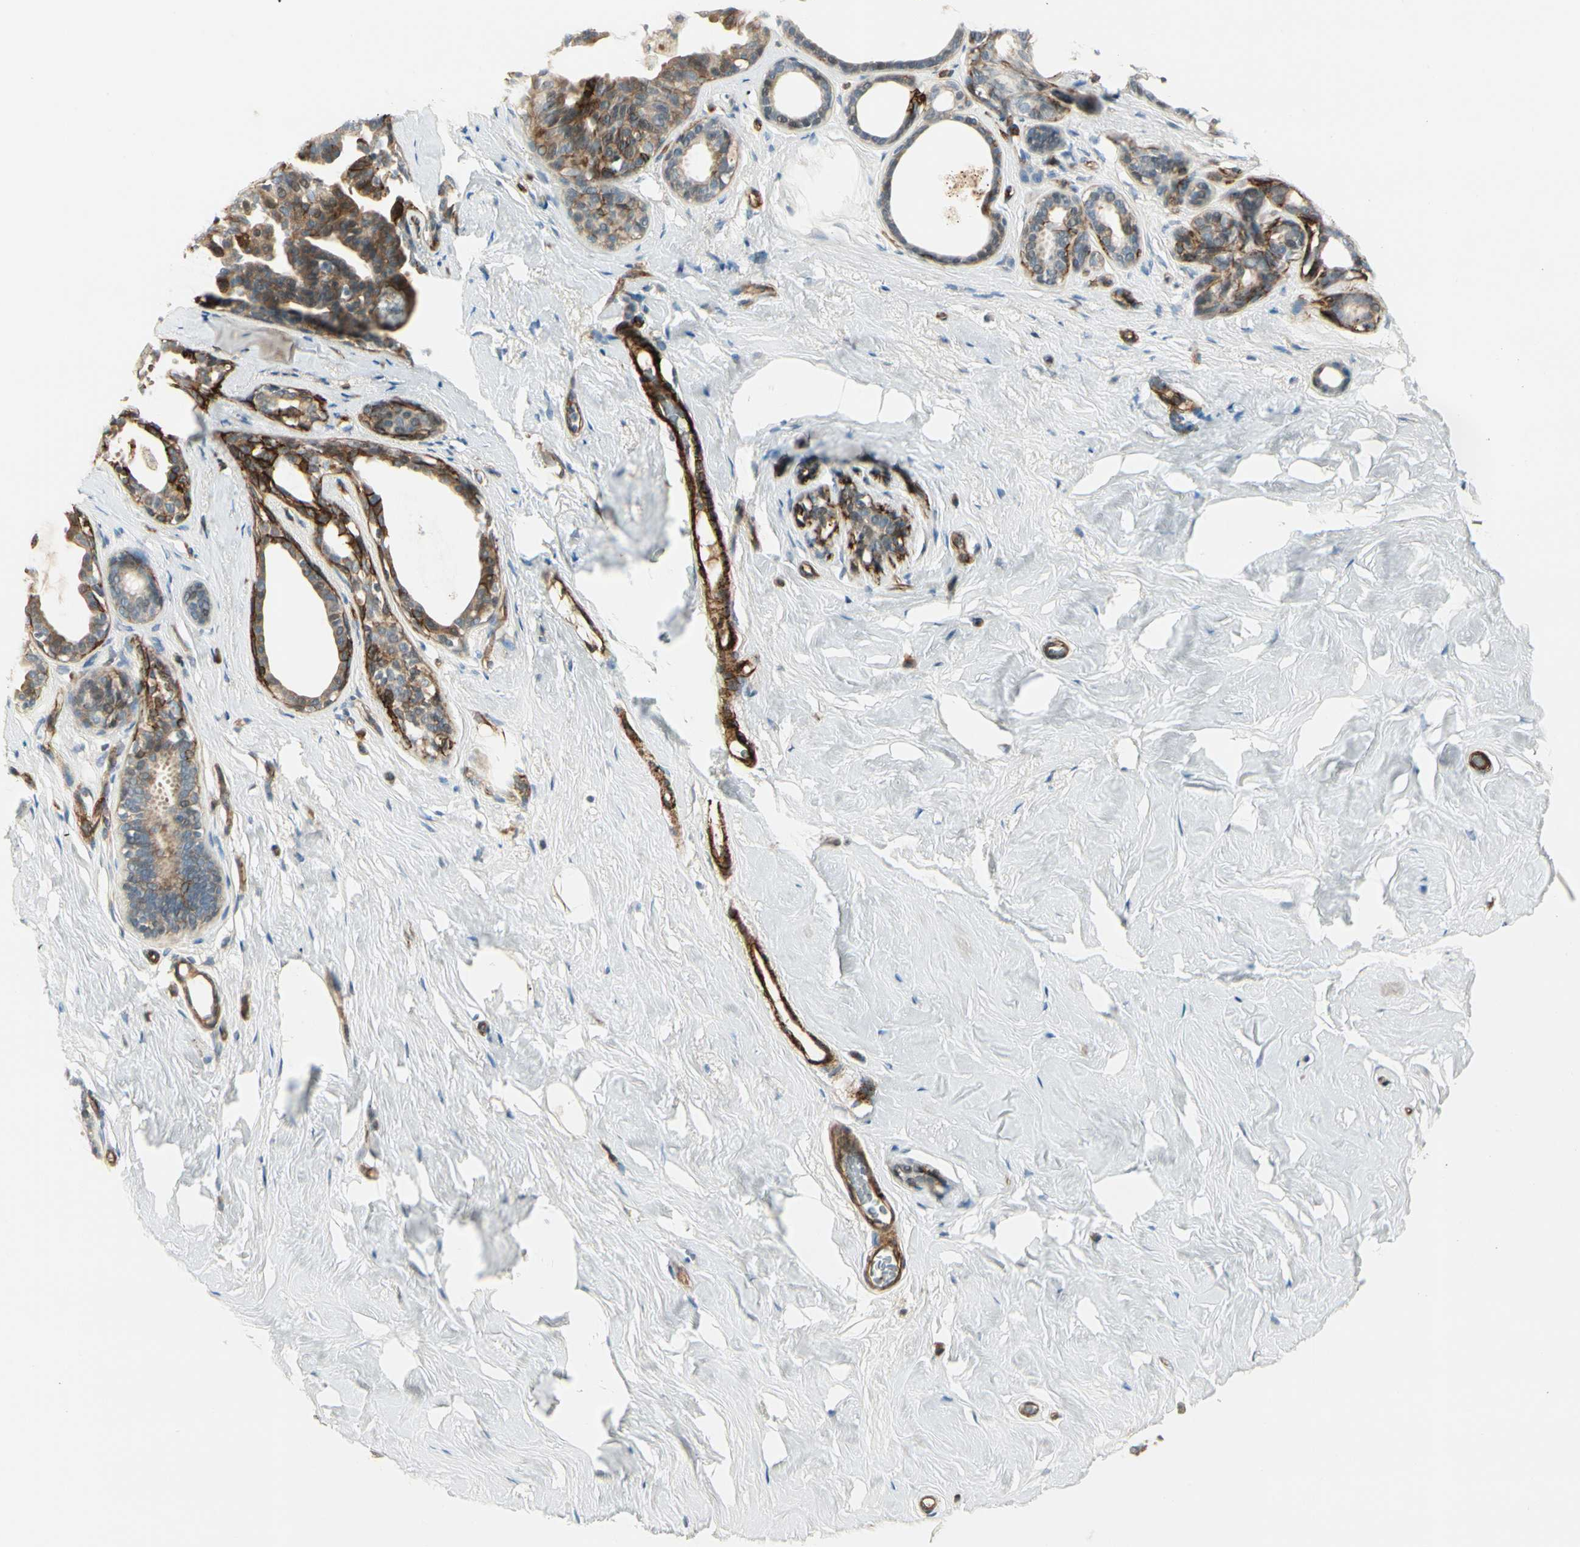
{"staining": {"intensity": "moderate", "quantity": "25%-75%", "location": "cytoplasmic/membranous"}, "tissue": "breast", "cell_type": "Glandular cells", "image_type": "normal", "snomed": [{"axis": "morphology", "description": "Normal tissue, NOS"}, {"axis": "topography", "description": "Breast"}], "caption": "This histopathology image reveals IHC staining of benign human breast, with medium moderate cytoplasmic/membranous expression in about 25%-75% of glandular cells.", "gene": "MCAM", "patient": {"sex": "female", "age": 75}}